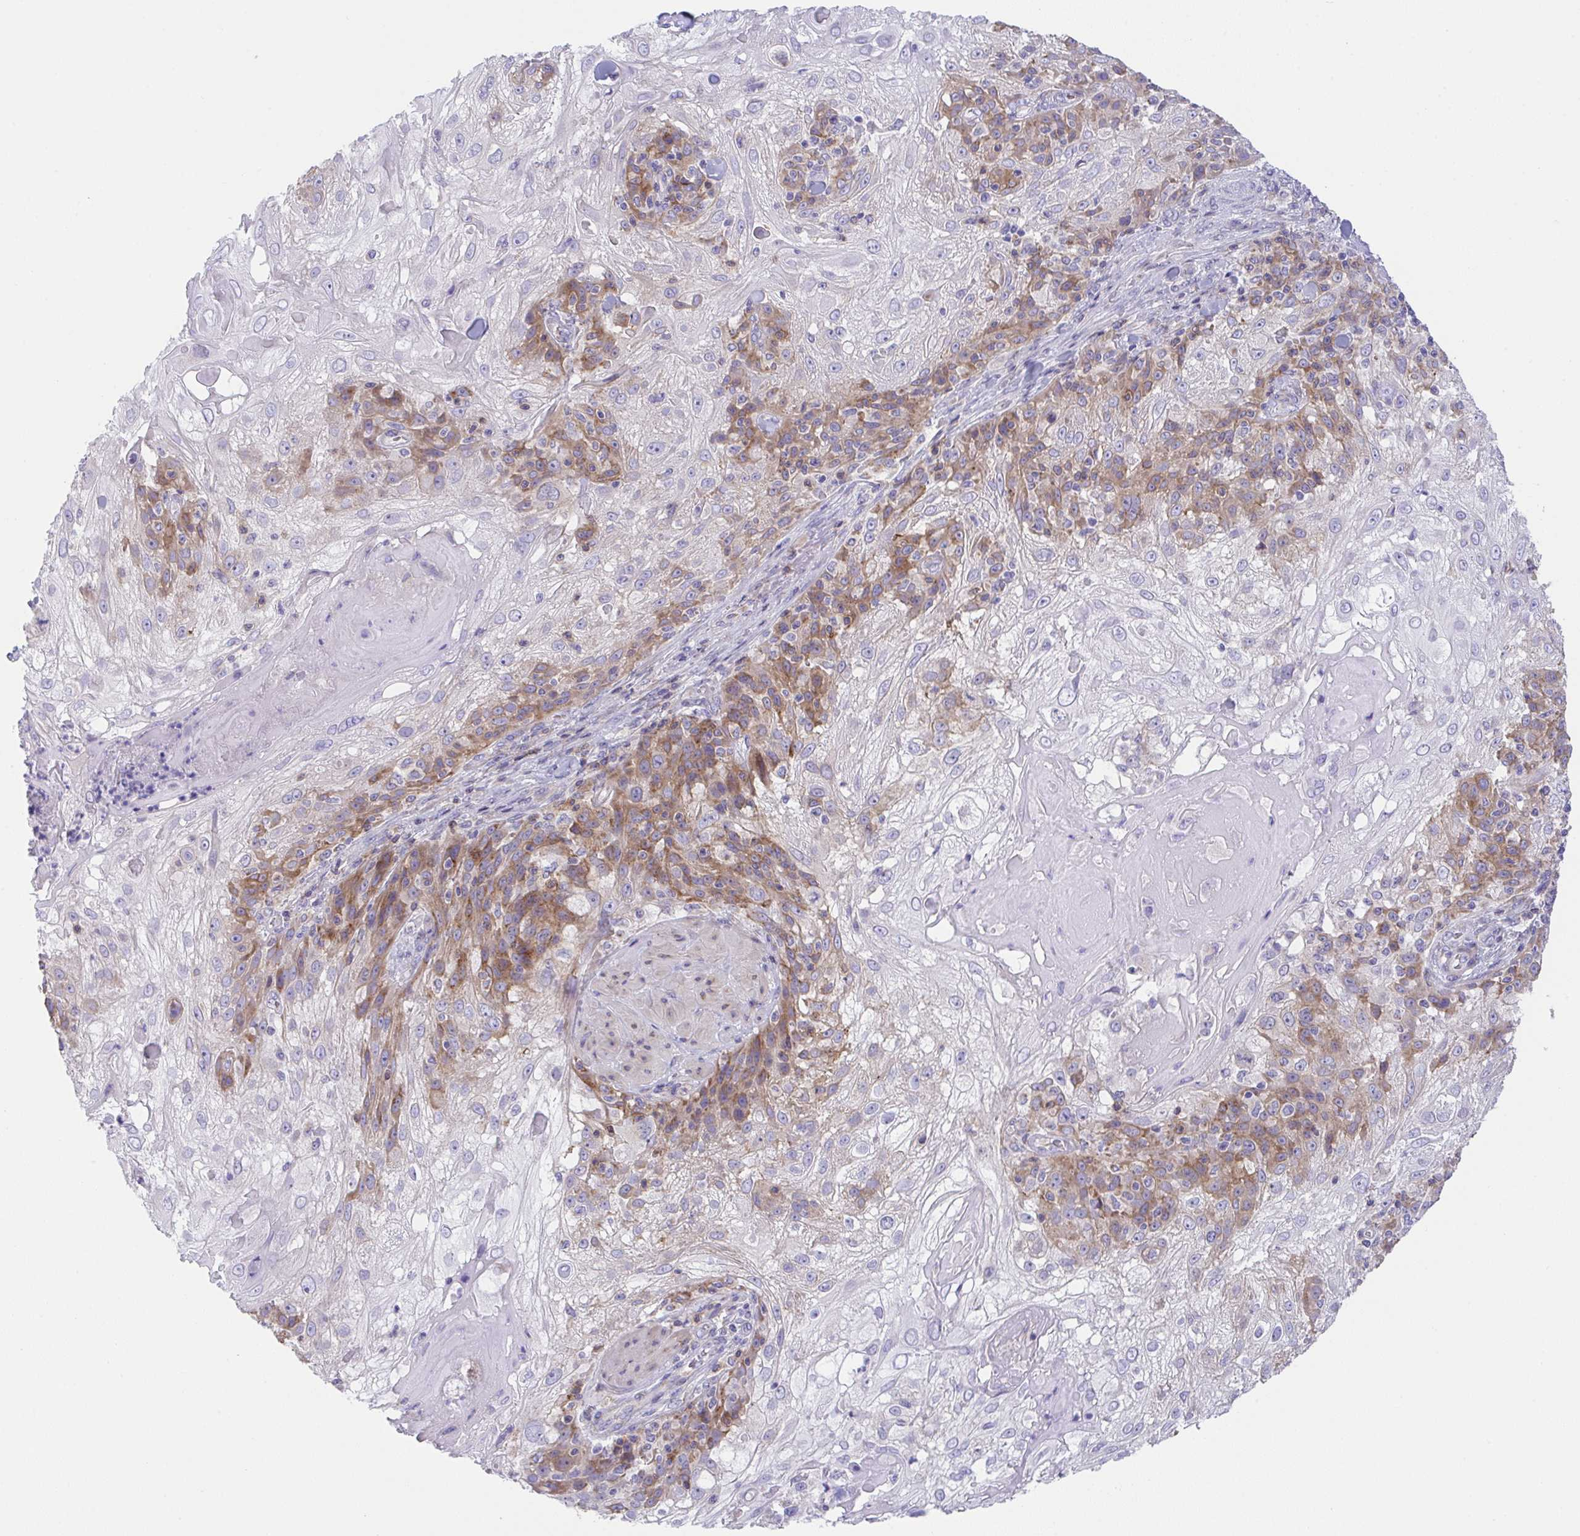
{"staining": {"intensity": "moderate", "quantity": "<25%", "location": "cytoplasmic/membranous"}, "tissue": "skin cancer", "cell_type": "Tumor cells", "image_type": "cancer", "snomed": [{"axis": "morphology", "description": "Normal tissue, NOS"}, {"axis": "morphology", "description": "Squamous cell carcinoma, NOS"}, {"axis": "topography", "description": "Skin"}], "caption": "Protein analysis of skin squamous cell carcinoma tissue shows moderate cytoplasmic/membranous positivity in about <25% of tumor cells.", "gene": "MIA3", "patient": {"sex": "female", "age": 83}}